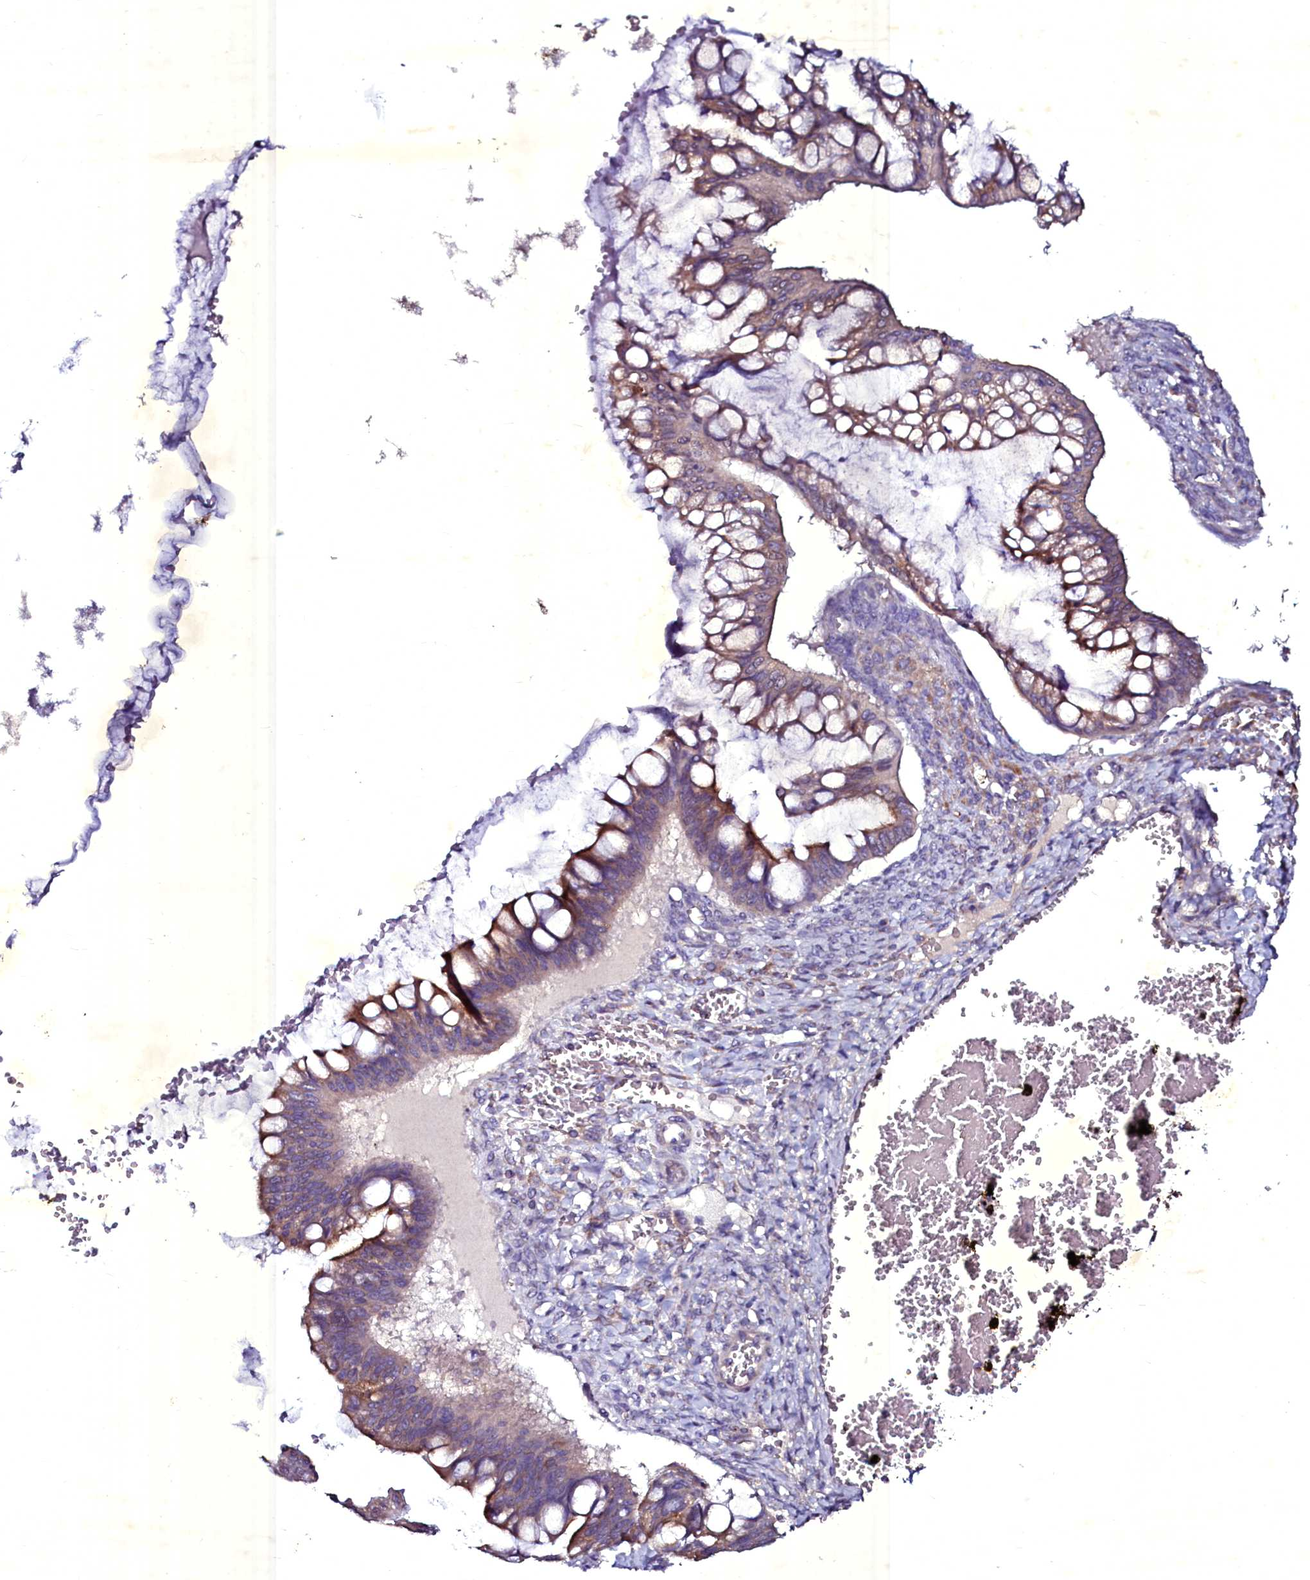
{"staining": {"intensity": "weak", "quantity": ">75%", "location": "cytoplasmic/membranous"}, "tissue": "ovarian cancer", "cell_type": "Tumor cells", "image_type": "cancer", "snomed": [{"axis": "morphology", "description": "Cystadenocarcinoma, mucinous, NOS"}, {"axis": "topography", "description": "Ovary"}], "caption": "Brown immunohistochemical staining in human mucinous cystadenocarcinoma (ovarian) exhibits weak cytoplasmic/membranous positivity in about >75% of tumor cells.", "gene": "SELENOT", "patient": {"sex": "female", "age": 73}}